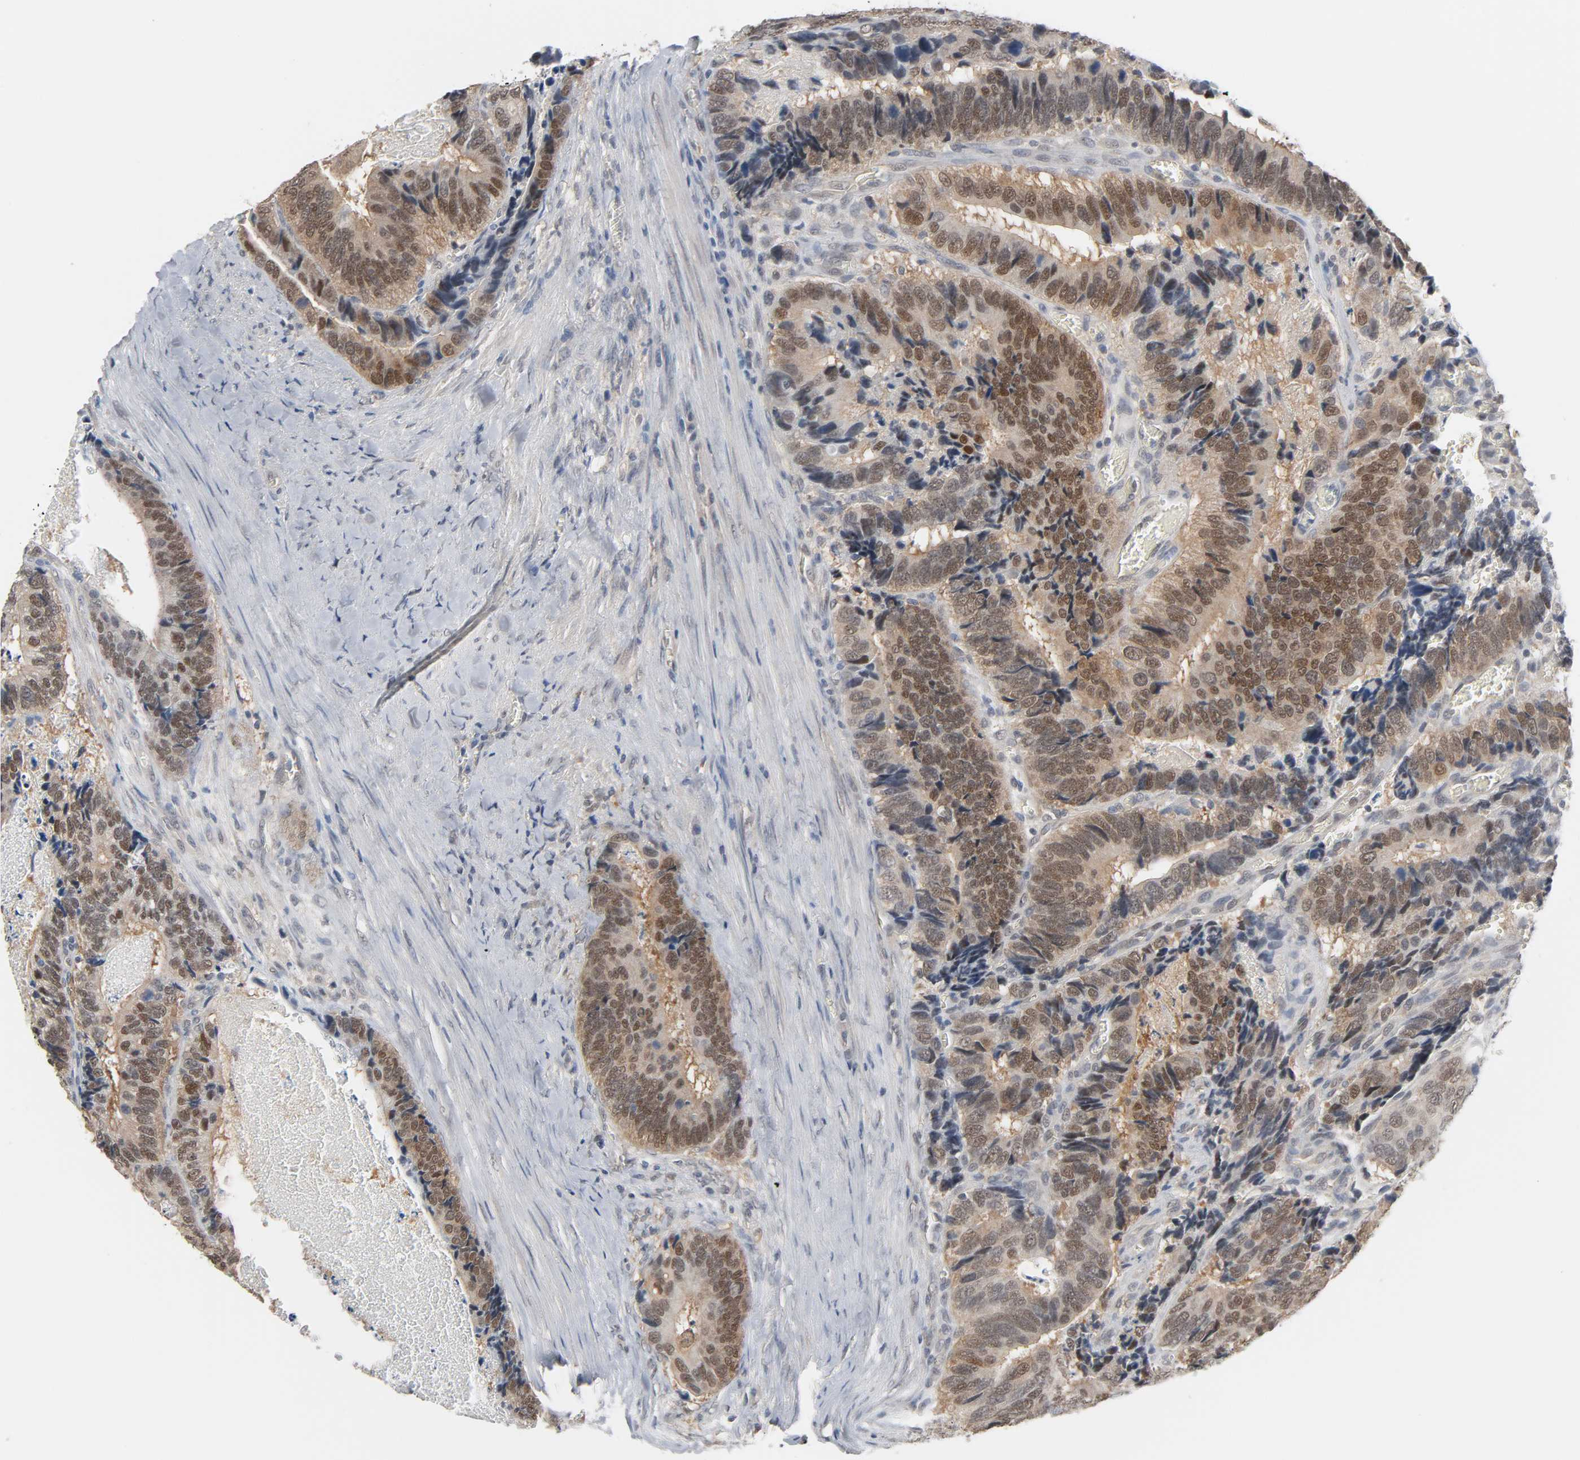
{"staining": {"intensity": "moderate", "quantity": "25%-75%", "location": "cytoplasmic/membranous,nuclear"}, "tissue": "colorectal cancer", "cell_type": "Tumor cells", "image_type": "cancer", "snomed": [{"axis": "morphology", "description": "Adenocarcinoma, NOS"}, {"axis": "topography", "description": "Colon"}], "caption": "Immunohistochemical staining of colorectal cancer displays medium levels of moderate cytoplasmic/membranous and nuclear positivity in about 25%-75% of tumor cells.", "gene": "ACSS2", "patient": {"sex": "male", "age": 72}}